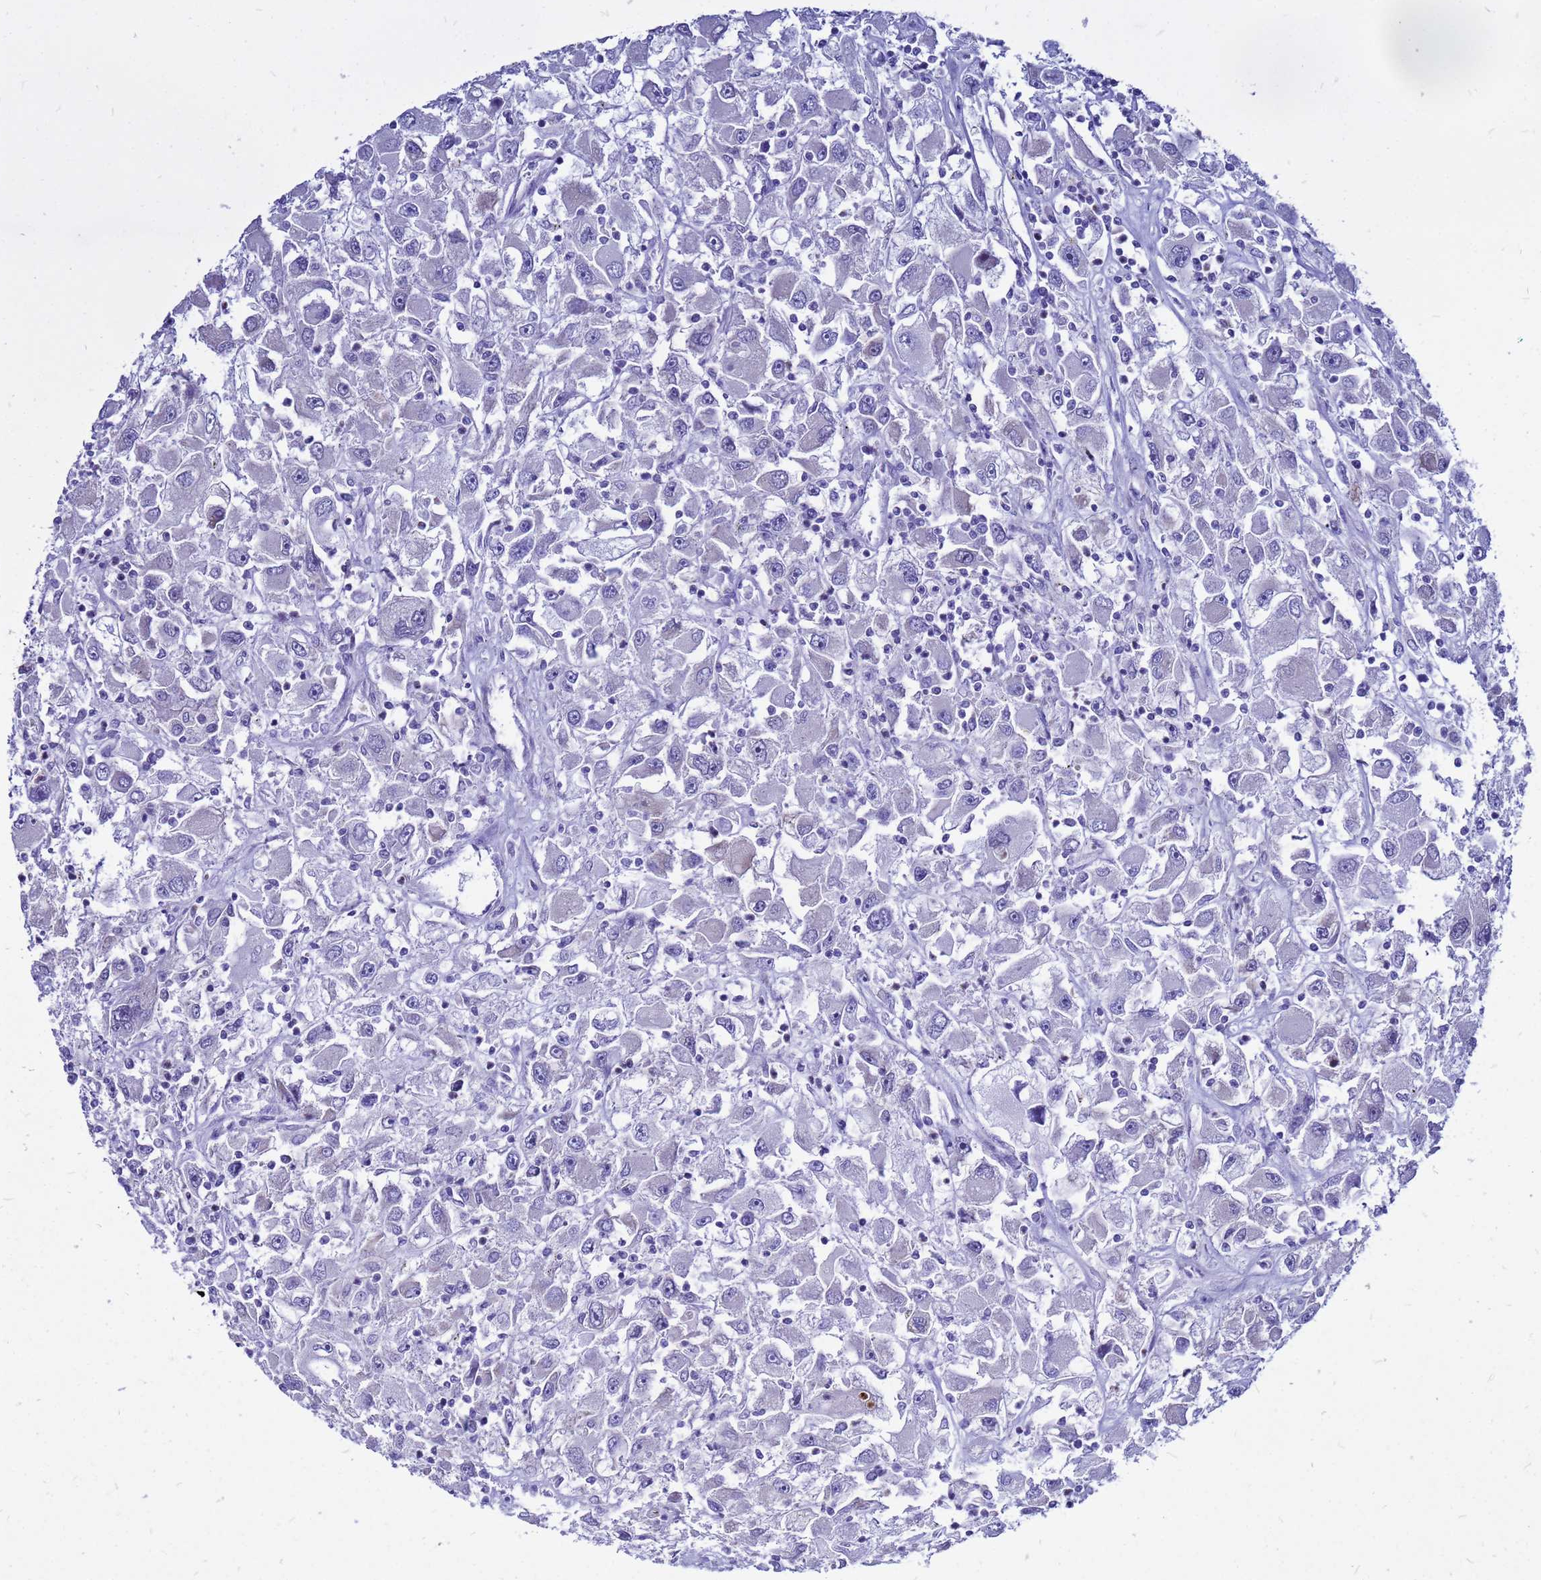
{"staining": {"intensity": "negative", "quantity": "none", "location": "none"}, "tissue": "renal cancer", "cell_type": "Tumor cells", "image_type": "cancer", "snomed": [{"axis": "morphology", "description": "Adenocarcinoma, NOS"}, {"axis": "topography", "description": "Kidney"}], "caption": "The image shows no staining of tumor cells in renal adenocarcinoma.", "gene": "FHIP1A", "patient": {"sex": "female", "age": 52}}